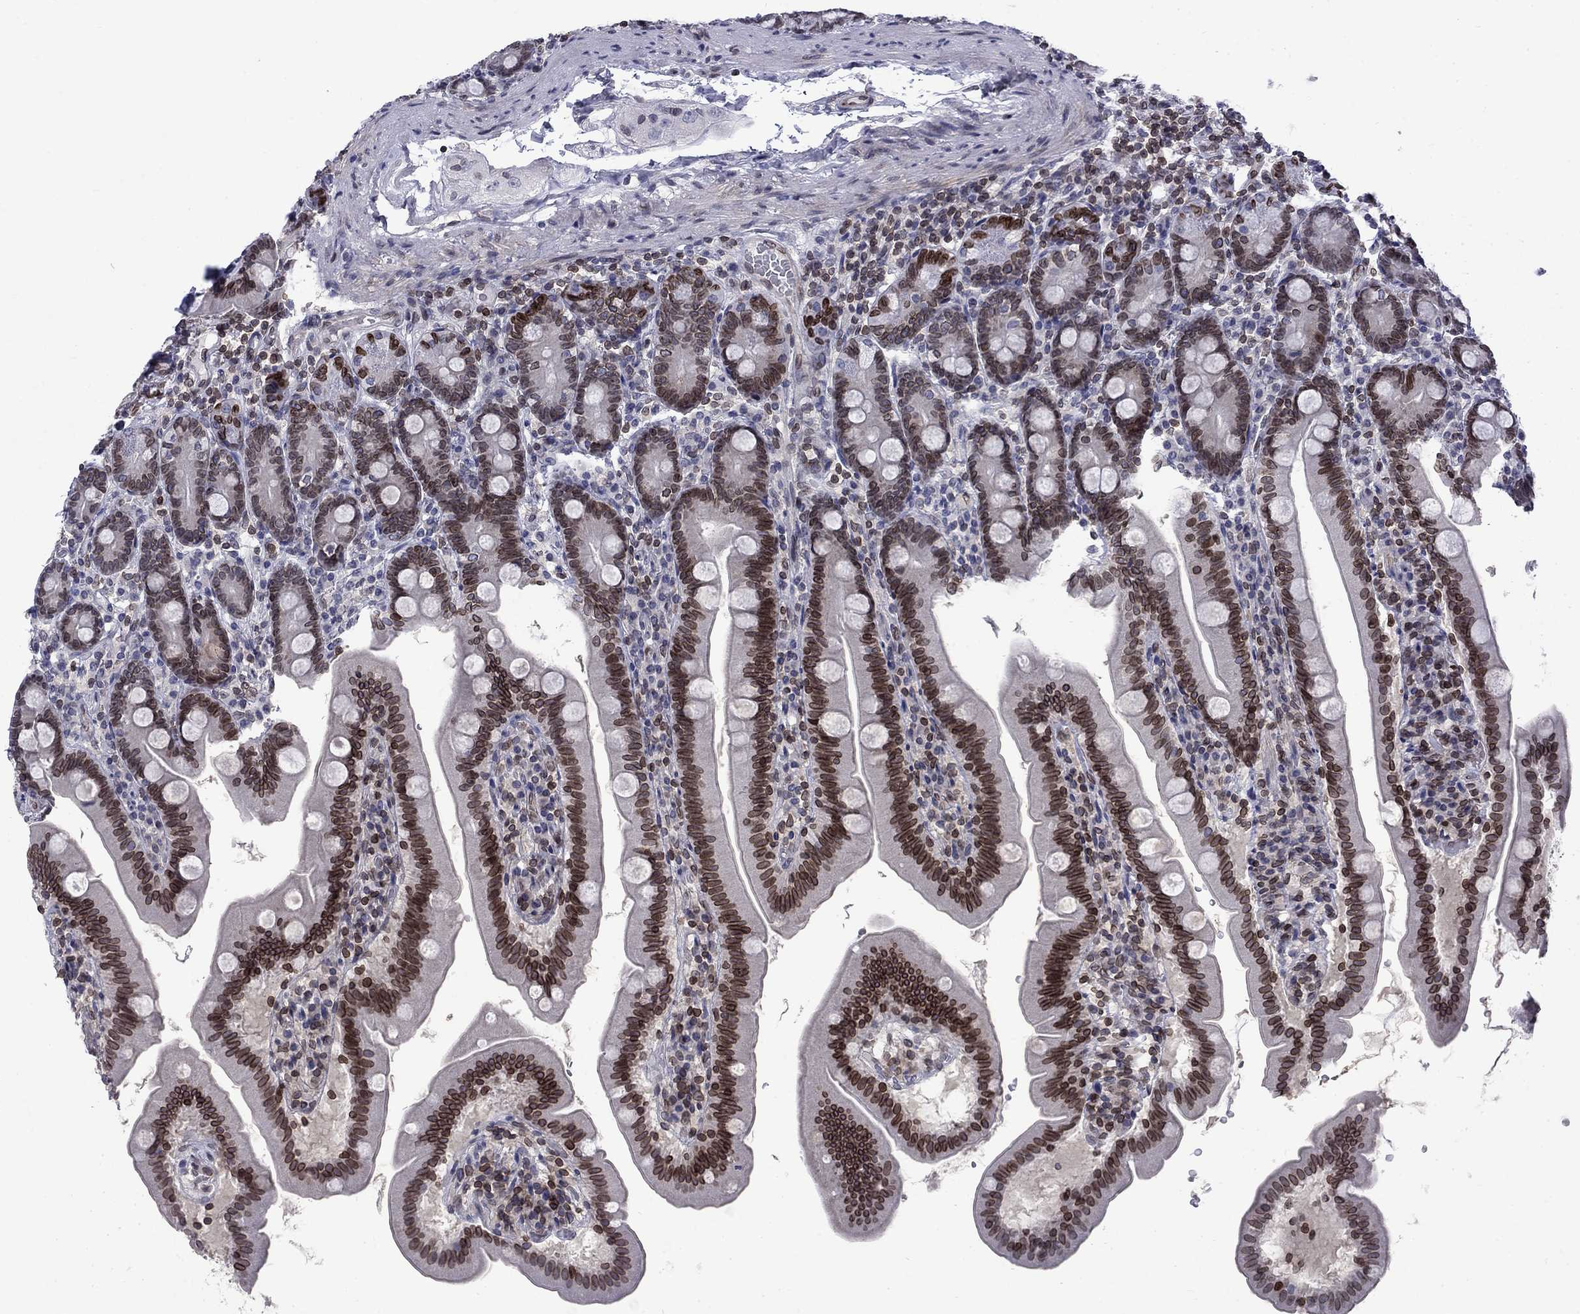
{"staining": {"intensity": "strong", "quantity": ">75%", "location": "cytoplasmic/membranous,nuclear"}, "tissue": "duodenum", "cell_type": "Glandular cells", "image_type": "normal", "snomed": [{"axis": "morphology", "description": "Normal tissue, NOS"}, {"axis": "topography", "description": "Duodenum"}], "caption": "Brown immunohistochemical staining in normal duodenum displays strong cytoplasmic/membranous,nuclear staining in about >75% of glandular cells. (DAB IHC with brightfield microscopy, high magnification).", "gene": "SLA", "patient": {"sex": "female", "age": 67}}